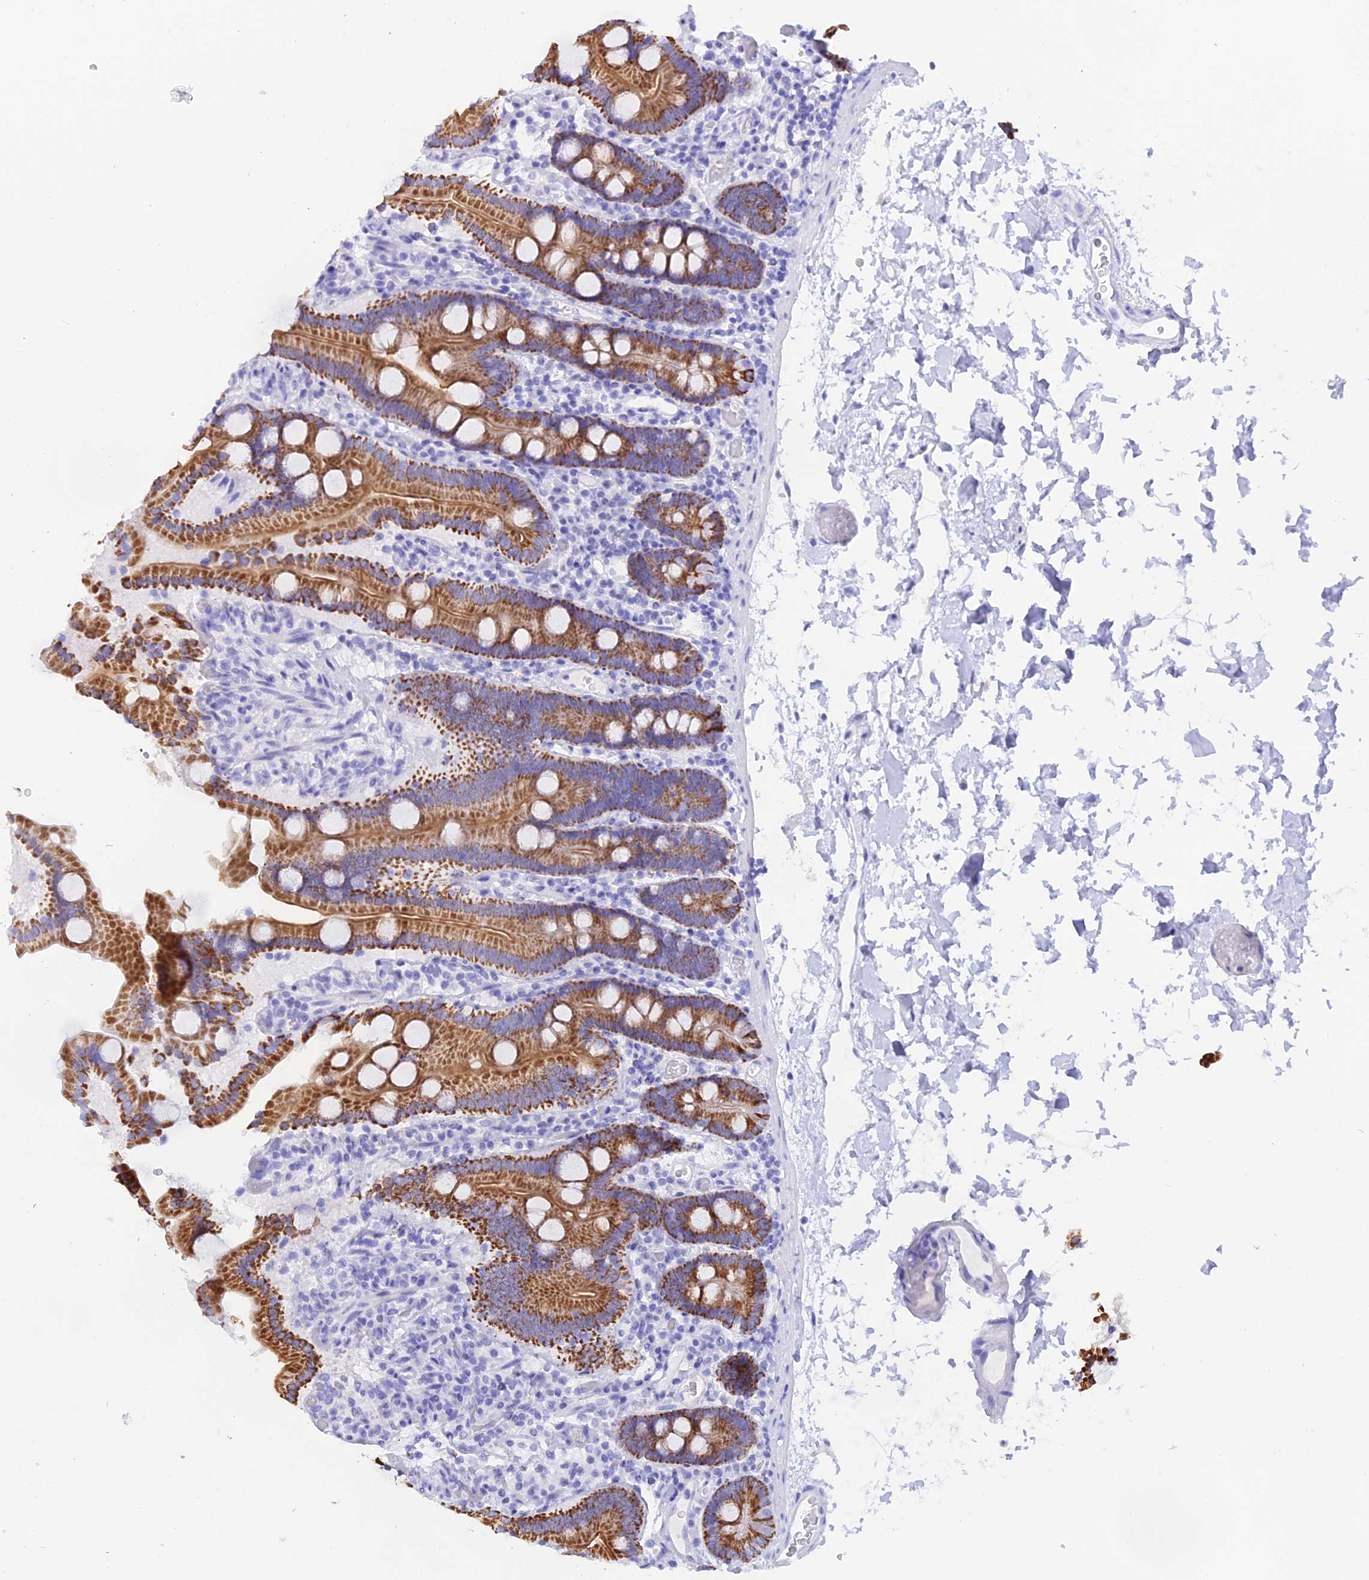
{"staining": {"intensity": "strong", "quantity": ">75%", "location": "cytoplasmic/membranous"}, "tissue": "duodenum", "cell_type": "Glandular cells", "image_type": "normal", "snomed": [{"axis": "morphology", "description": "Normal tissue, NOS"}, {"axis": "topography", "description": "Duodenum"}], "caption": "IHC staining of benign duodenum, which demonstrates high levels of strong cytoplasmic/membranous expression in about >75% of glandular cells indicating strong cytoplasmic/membranous protein expression. The staining was performed using DAB (brown) for protein detection and nuclei were counterstained in hematoxylin (blue).", "gene": "ISCA1", "patient": {"sex": "male", "age": 55}}